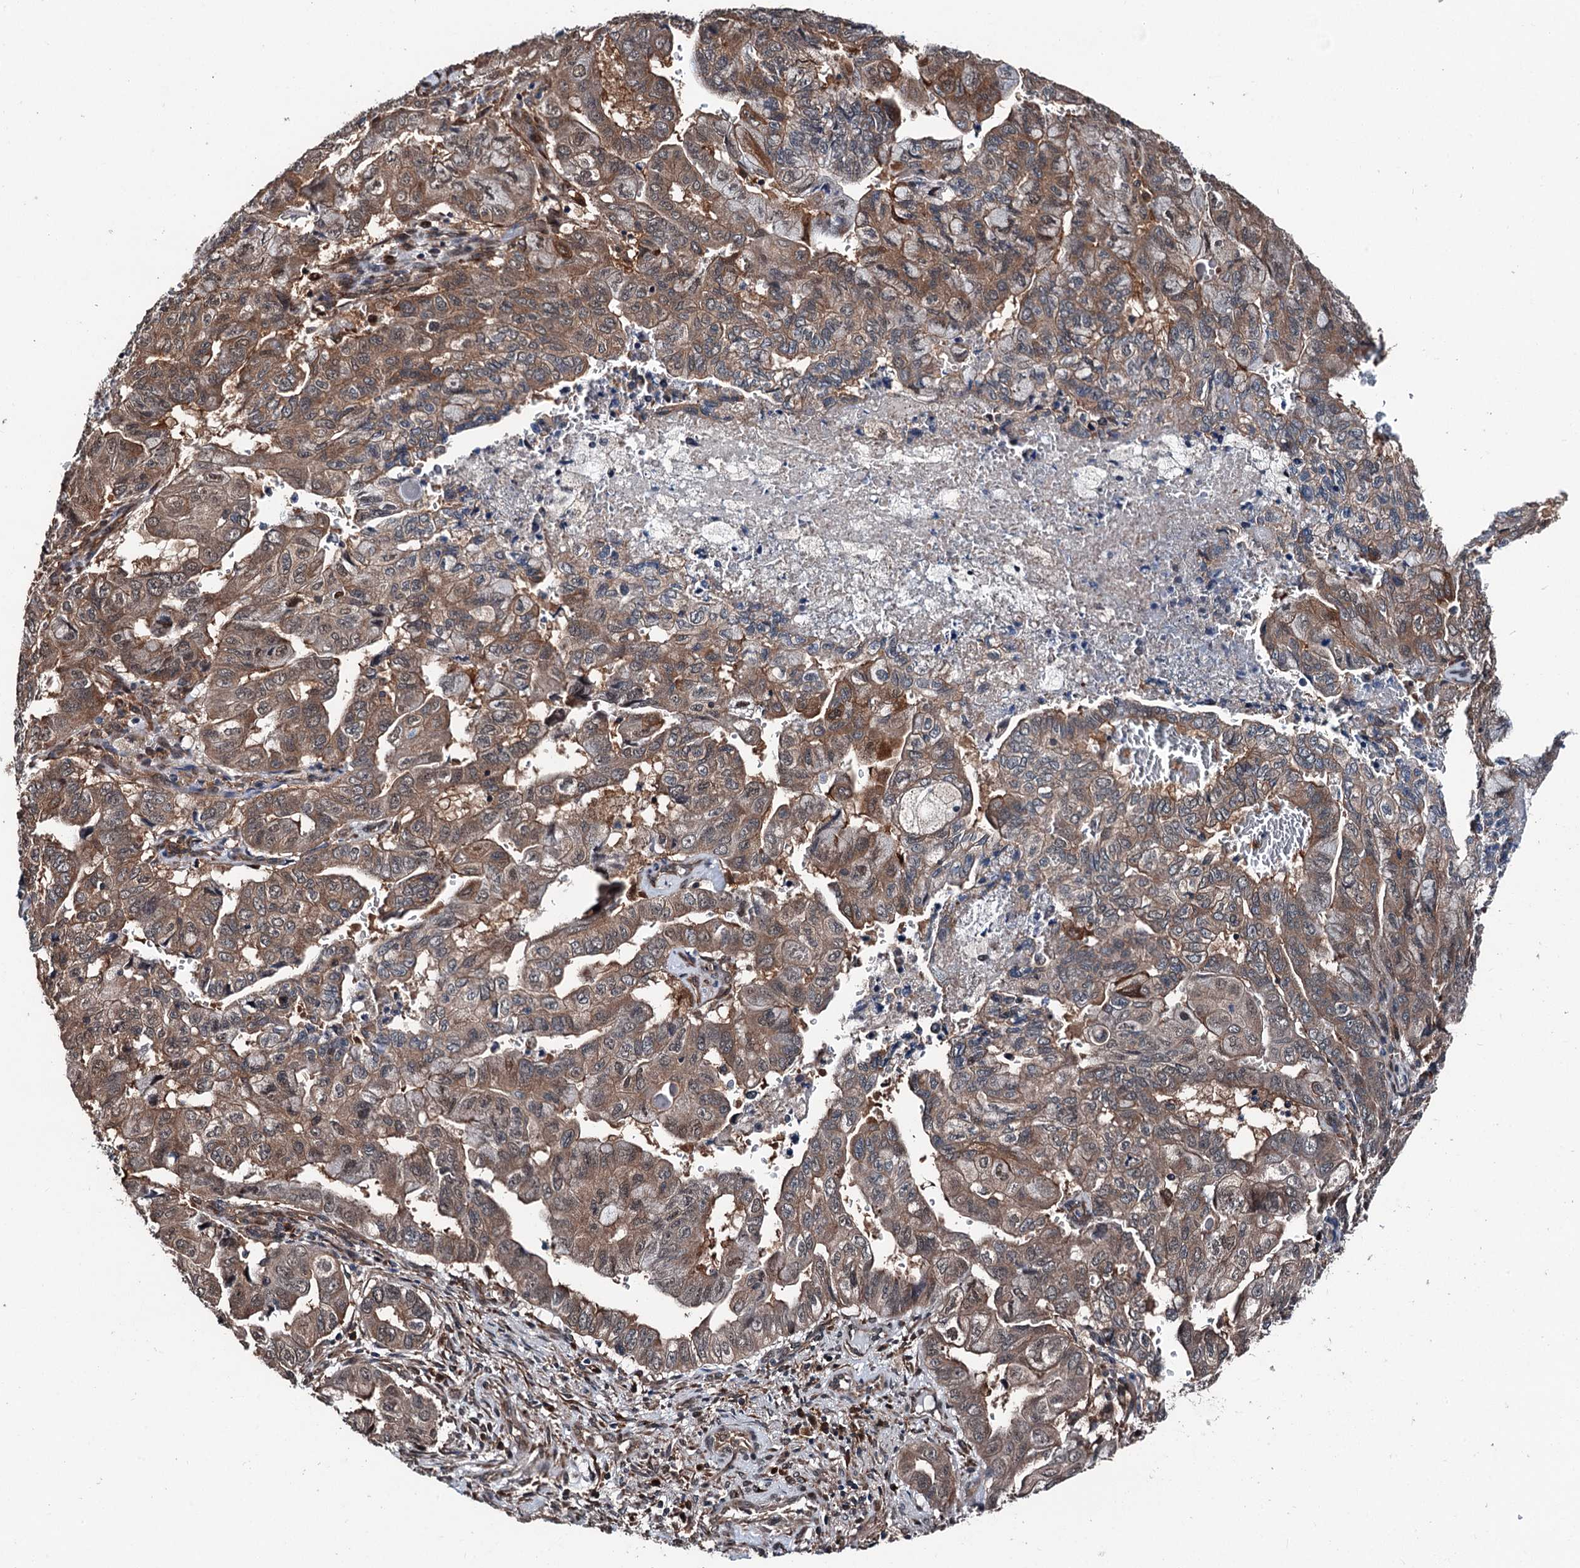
{"staining": {"intensity": "moderate", "quantity": ">75%", "location": "cytoplasmic/membranous"}, "tissue": "pancreatic cancer", "cell_type": "Tumor cells", "image_type": "cancer", "snomed": [{"axis": "morphology", "description": "Adenocarcinoma, NOS"}, {"axis": "topography", "description": "Pancreas"}], "caption": "A high-resolution micrograph shows IHC staining of pancreatic adenocarcinoma, which shows moderate cytoplasmic/membranous staining in approximately >75% of tumor cells.", "gene": "PSMD13", "patient": {"sex": "male", "age": 51}}